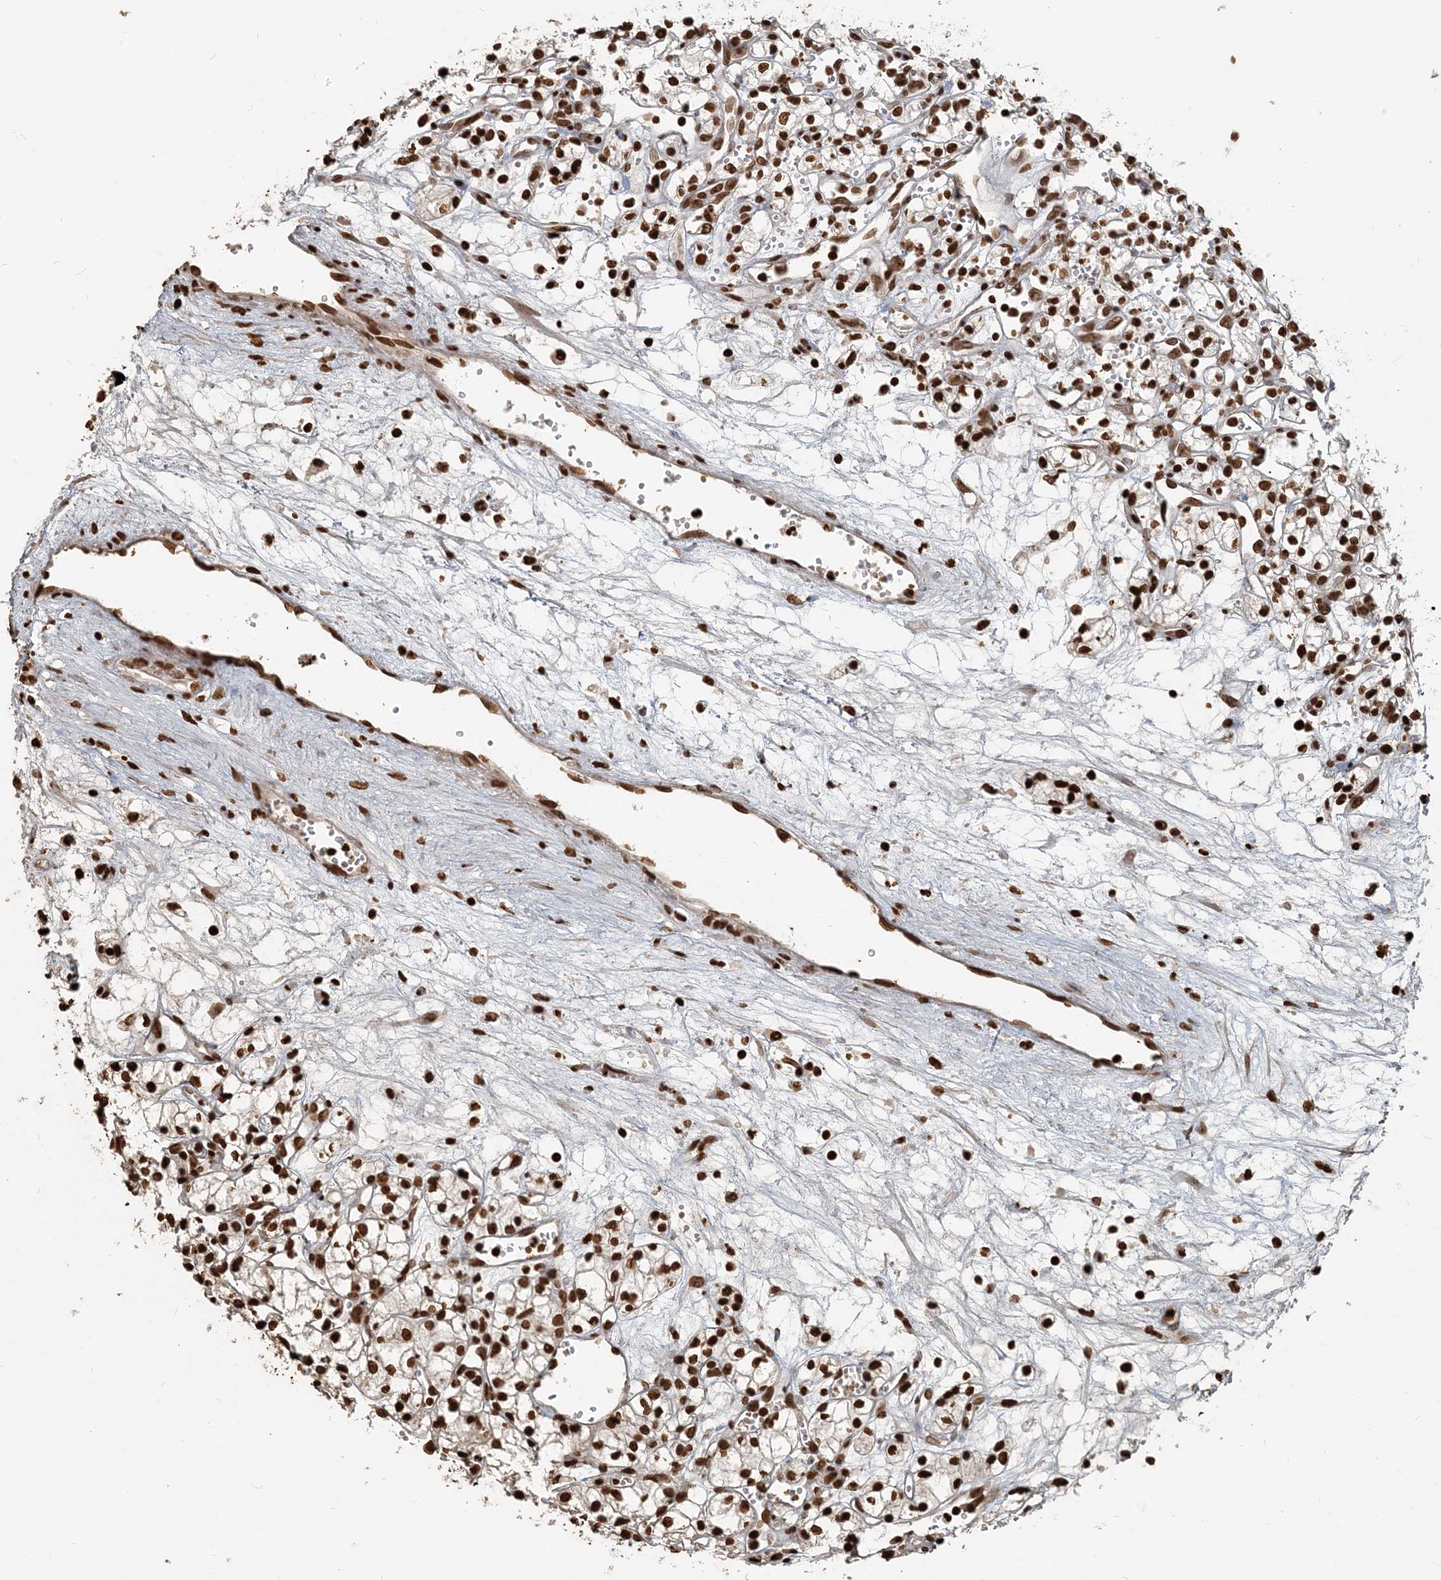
{"staining": {"intensity": "strong", "quantity": ">75%", "location": "nuclear"}, "tissue": "renal cancer", "cell_type": "Tumor cells", "image_type": "cancer", "snomed": [{"axis": "morphology", "description": "Adenocarcinoma, NOS"}, {"axis": "topography", "description": "Kidney"}], "caption": "Brown immunohistochemical staining in human renal cancer (adenocarcinoma) displays strong nuclear positivity in about >75% of tumor cells.", "gene": "H3-3B", "patient": {"sex": "male", "age": 59}}